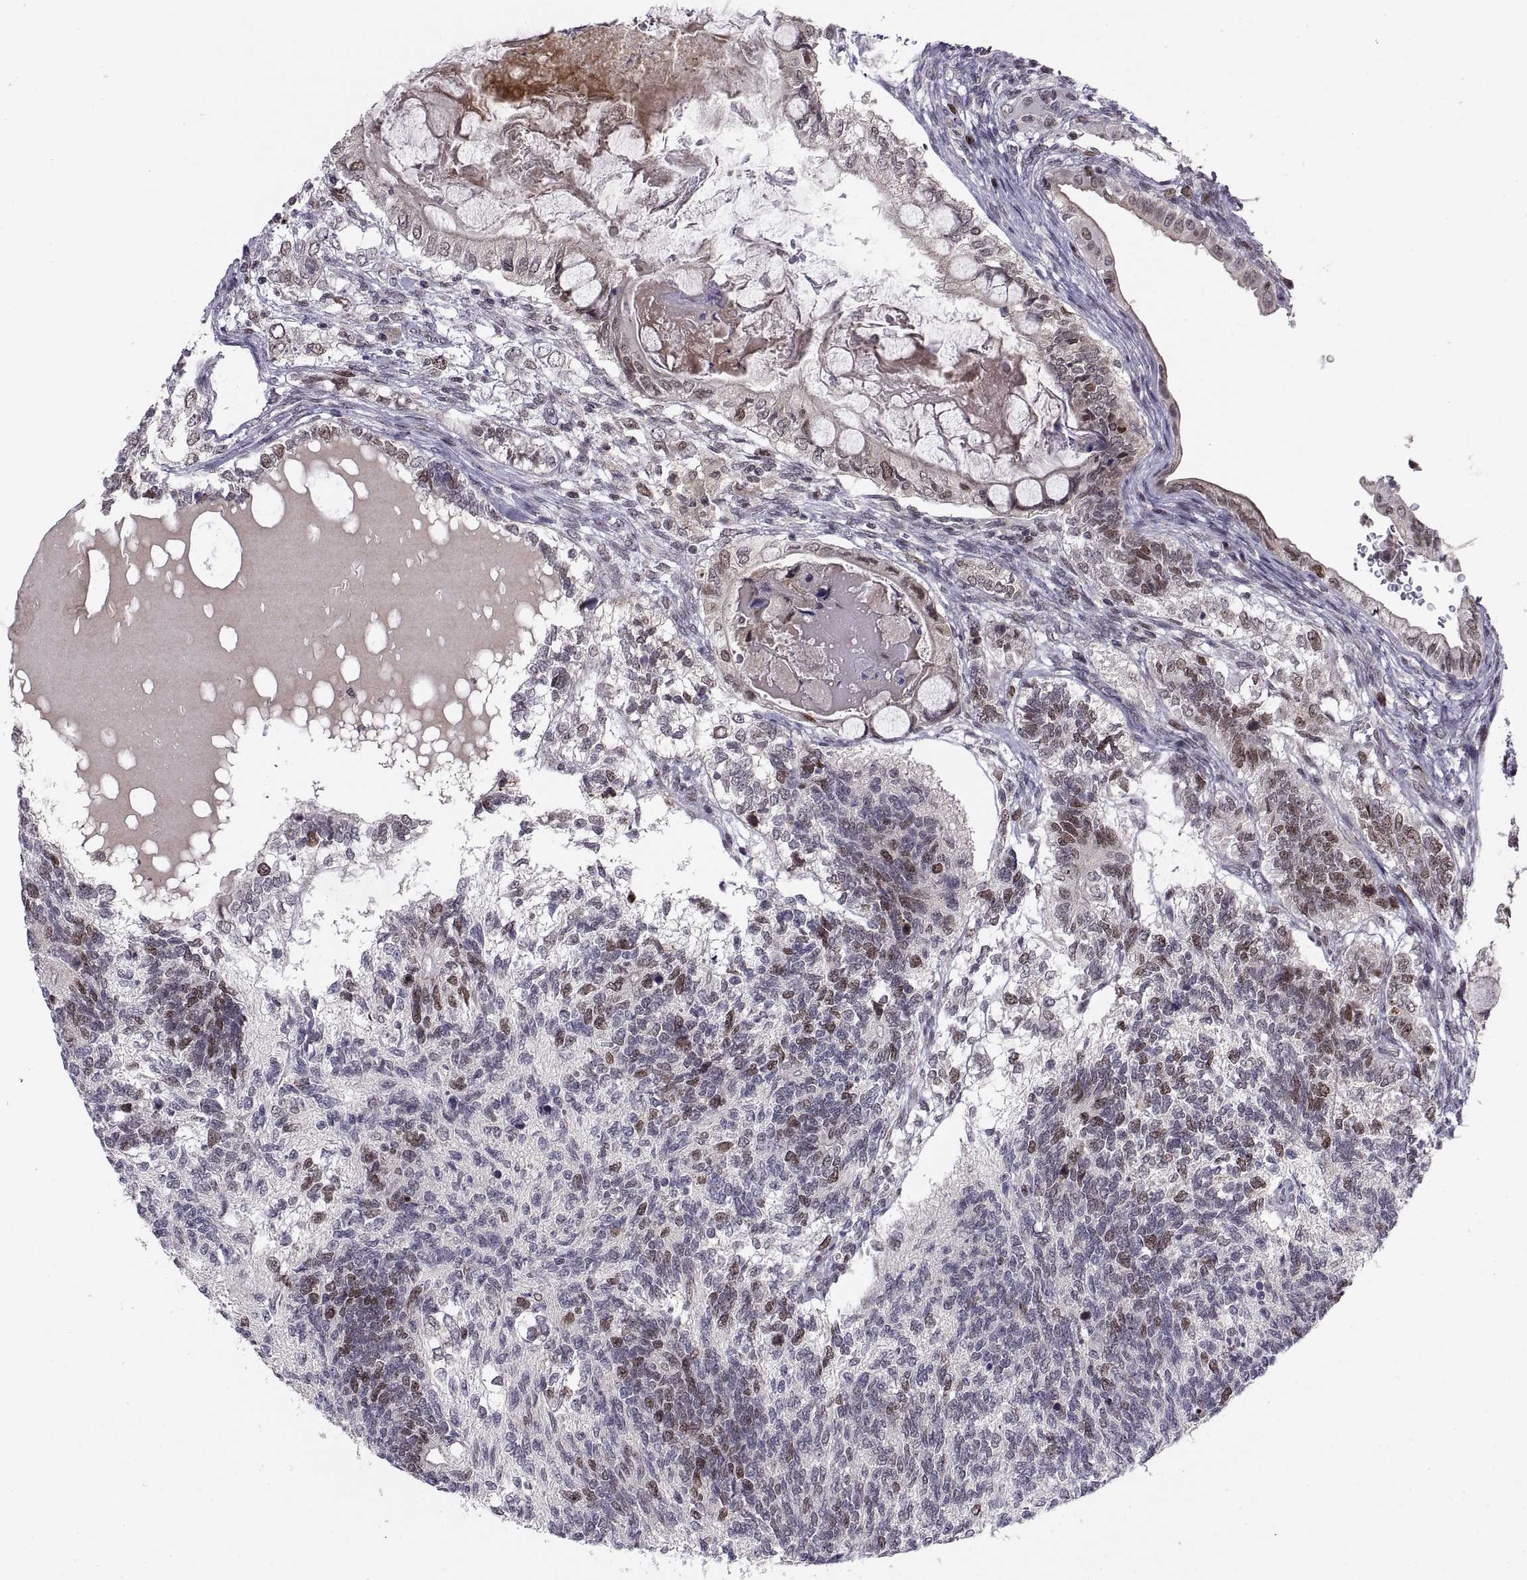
{"staining": {"intensity": "weak", "quantity": ">75%", "location": "nuclear"}, "tissue": "testis cancer", "cell_type": "Tumor cells", "image_type": "cancer", "snomed": [{"axis": "morphology", "description": "Seminoma, NOS"}, {"axis": "morphology", "description": "Carcinoma, Embryonal, NOS"}, {"axis": "topography", "description": "Testis"}], "caption": "Brown immunohistochemical staining in human testis cancer displays weak nuclear staining in approximately >75% of tumor cells. The protein of interest is shown in brown color, while the nuclei are stained blue.", "gene": "CHFR", "patient": {"sex": "male", "age": 41}}